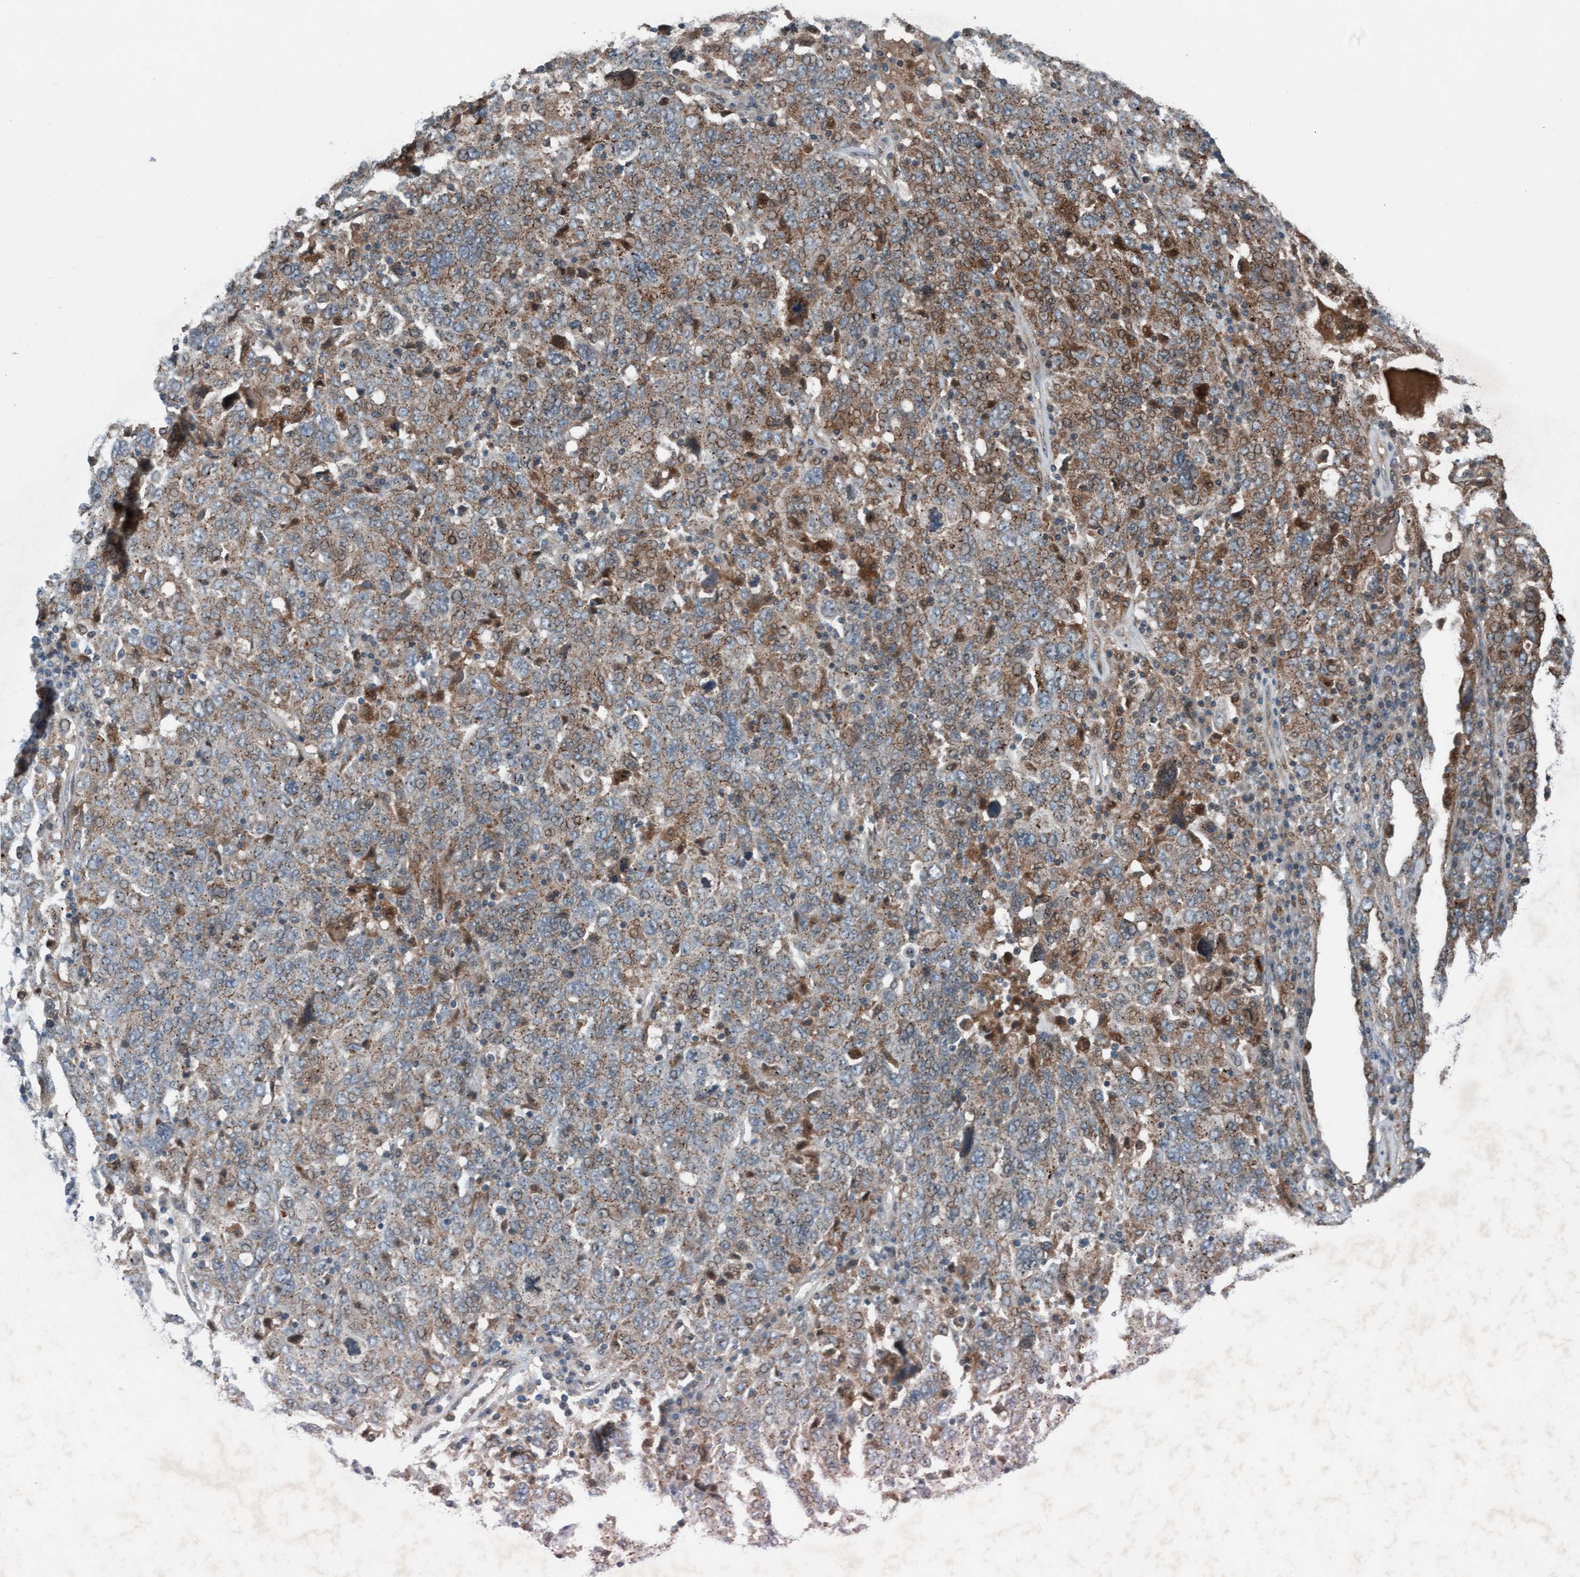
{"staining": {"intensity": "moderate", "quantity": "25%-75%", "location": "cytoplasmic/membranous"}, "tissue": "ovarian cancer", "cell_type": "Tumor cells", "image_type": "cancer", "snomed": [{"axis": "morphology", "description": "Carcinoma, endometroid"}, {"axis": "topography", "description": "Ovary"}], "caption": "Tumor cells exhibit moderate cytoplasmic/membranous positivity in about 25%-75% of cells in endometroid carcinoma (ovarian). (Brightfield microscopy of DAB IHC at high magnification).", "gene": "PLXNB2", "patient": {"sex": "female", "age": 62}}